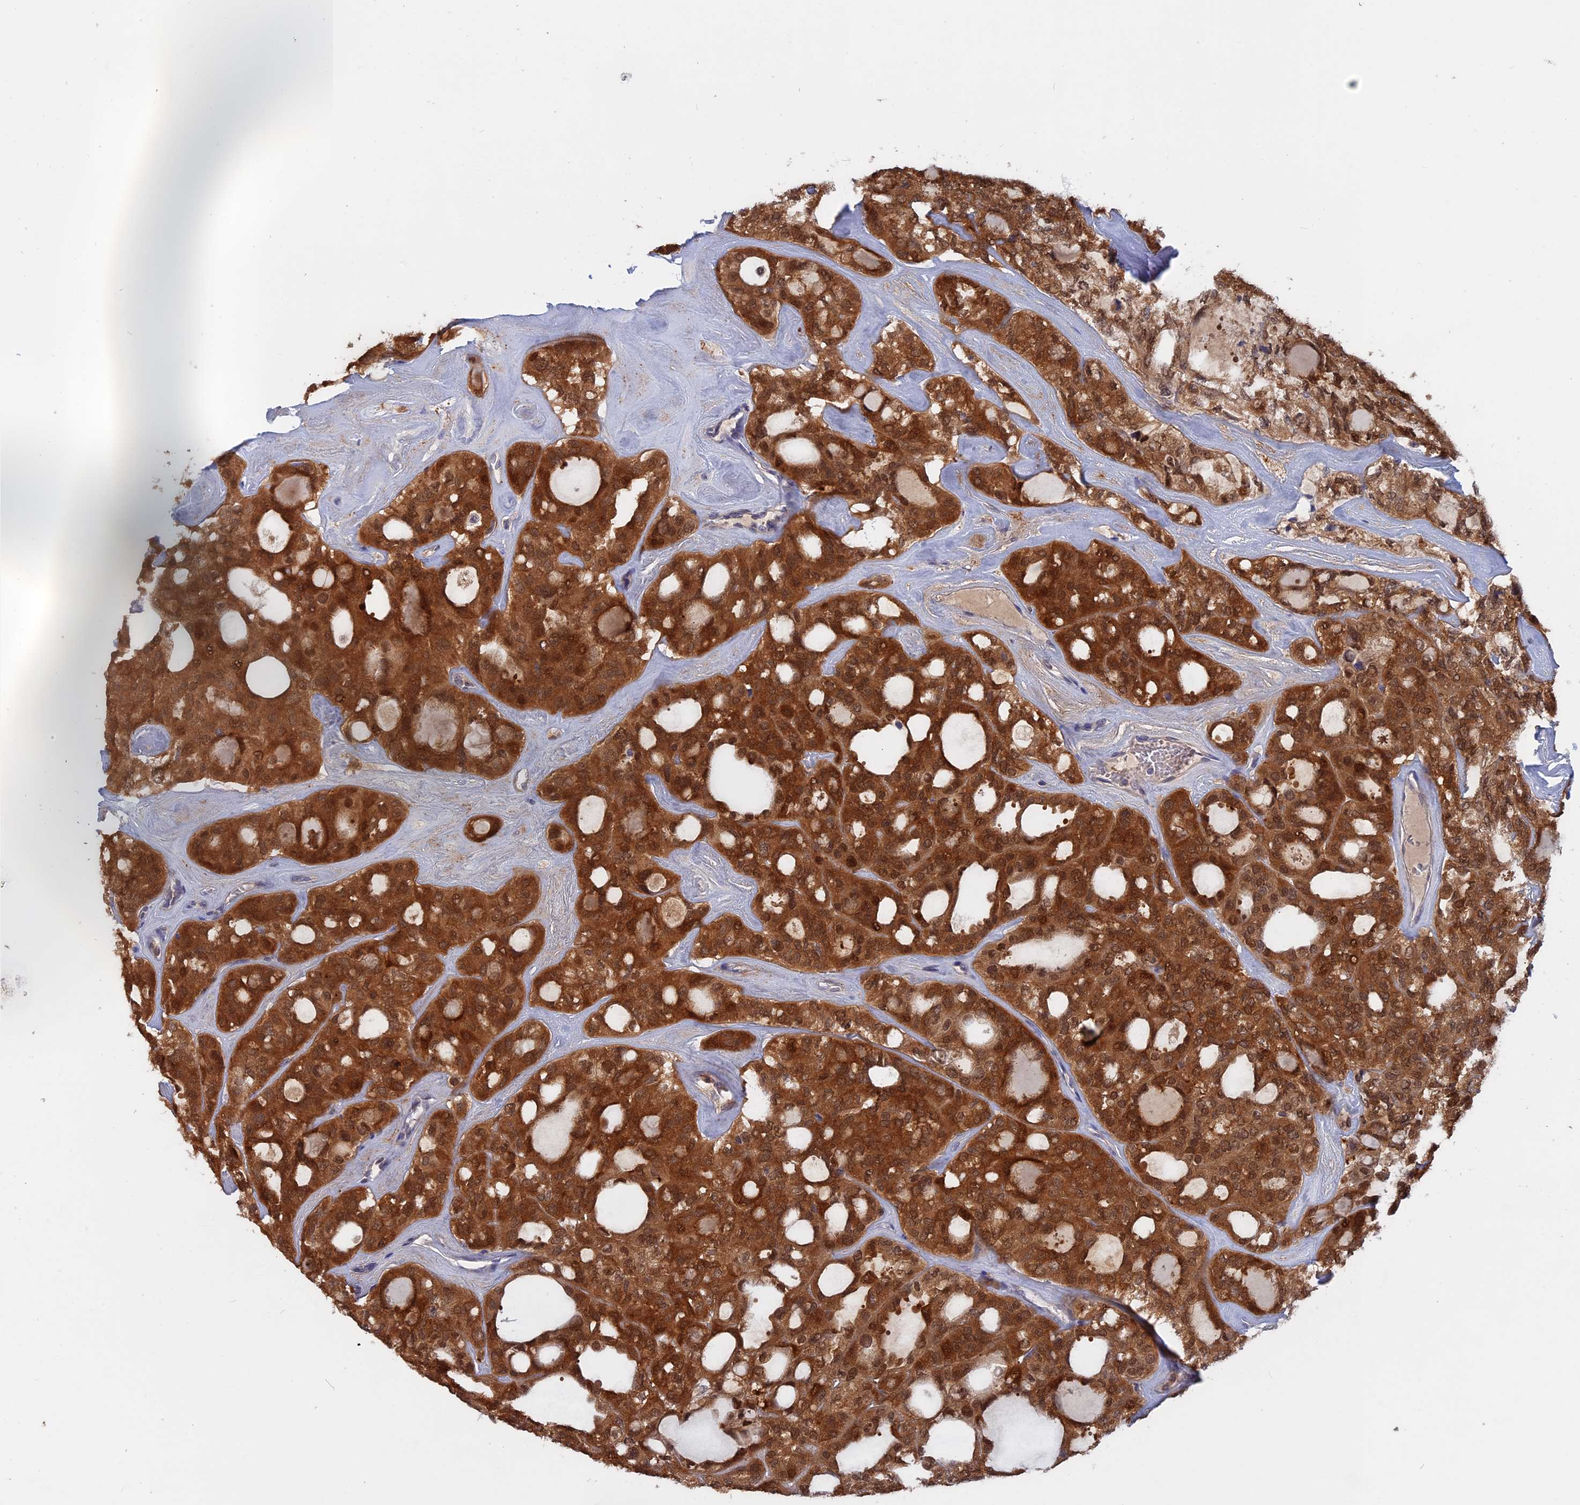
{"staining": {"intensity": "strong", "quantity": ">75%", "location": "cytoplasmic/membranous,nuclear"}, "tissue": "thyroid cancer", "cell_type": "Tumor cells", "image_type": "cancer", "snomed": [{"axis": "morphology", "description": "Follicular adenoma carcinoma, NOS"}, {"axis": "topography", "description": "Thyroid gland"}], "caption": "Protein analysis of follicular adenoma carcinoma (thyroid) tissue reveals strong cytoplasmic/membranous and nuclear positivity in about >75% of tumor cells.", "gene": "BLVRA", "patient": {"sex": "male", "age": 75}}